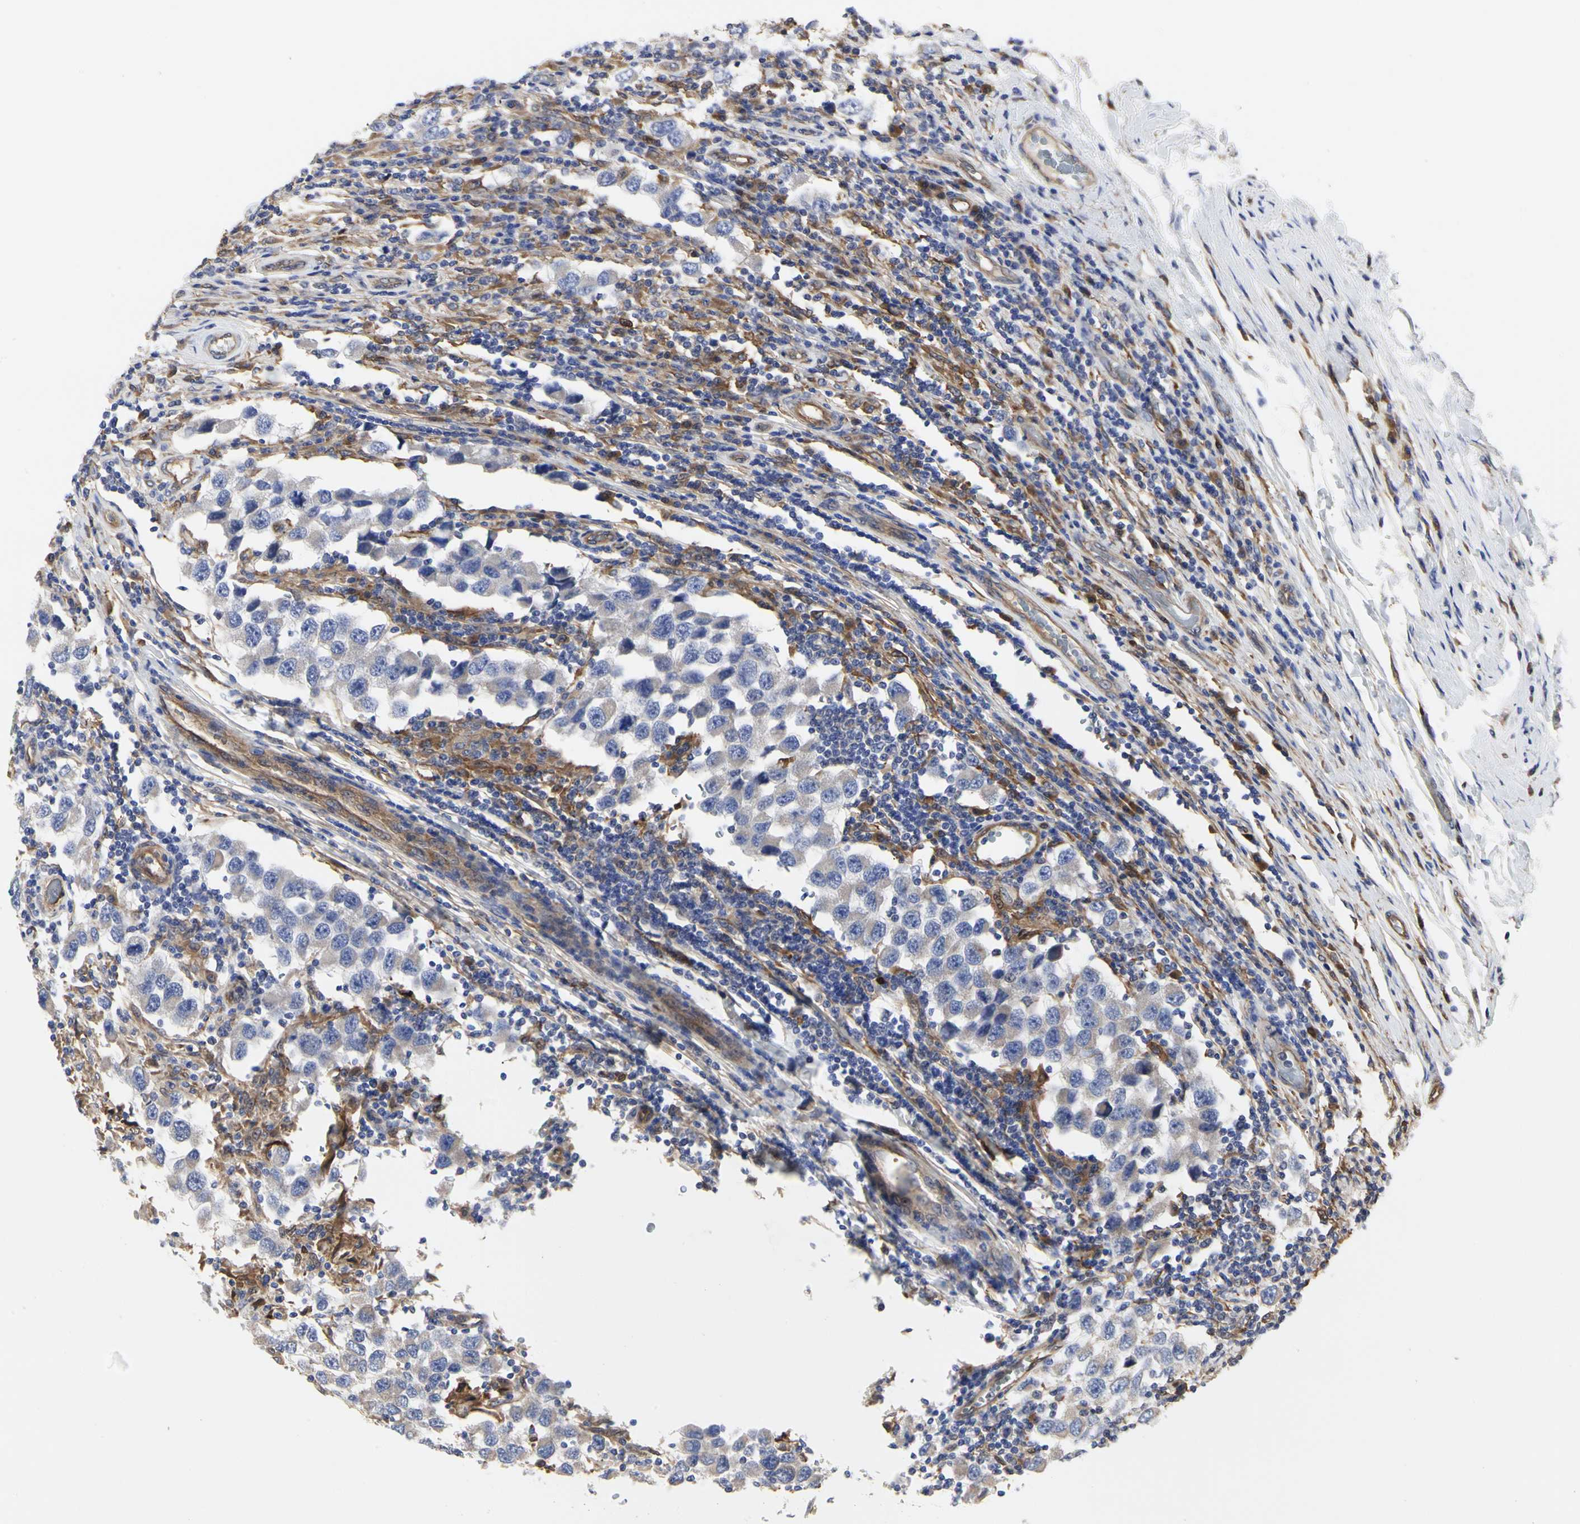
{"staining": {"intensity": "weak", "quantity": ">75%", "location": "cytoplasmic/membranous"}, "tissue": "testis cancer", "cell_type": "Tumor cells", "image_type": "cancer", "snomed": [{"axis": "morphology", "description": "Carcinoma, Embryonal, NOS"}, {"axis": "topography", "description": "Testis"}], "caption": "Testis cancer (embryonal carcinoma) tissue demonstrates weak cytoplasmic/membranous positivity in about >75% of tumor cells, visualized by immunohistochemistry.", "gene": "C3orf52", "patient": {"sex": "male", "age": 21}}